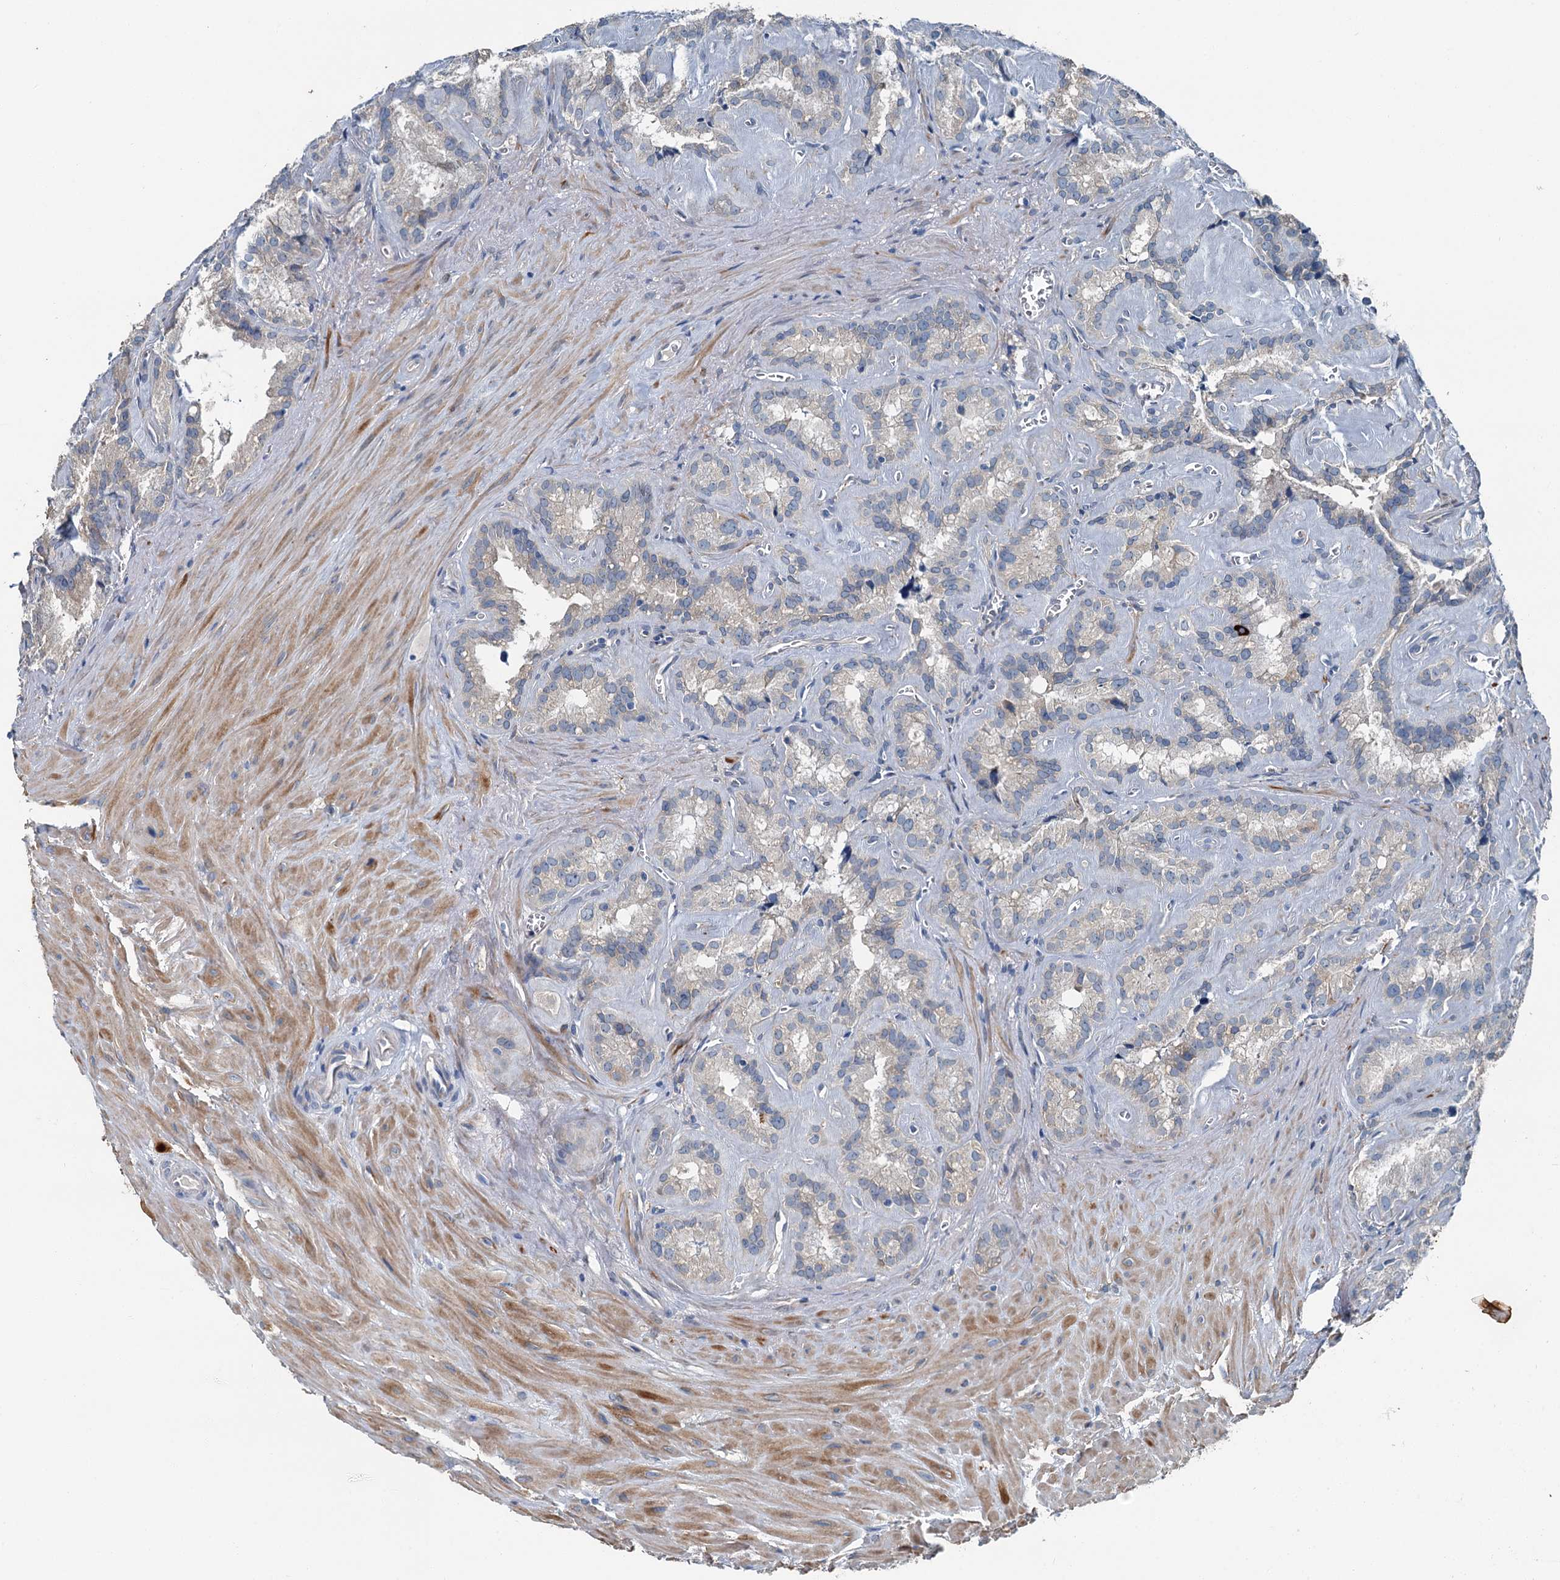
{"staining": {"intensity": "moderate", "quantity": "<25%", "location": "cytoplasmic/membranous"}, "tissue": "seminal vesicle", "cell_type": "Glandular cells", "image_type": "normal", "snomed": [{"axis": "morphology", "description": "Normal tissue, NOS"}, {"axis": "topography", "description": "Prostate"}, {"axis": "topography", "description": "Seminal veicle"}], "caption": "High-magnification brightfield microscopy of benign seminal vesicle stained with DAB (3,3'-diaminobenzidine) (brown) and counterstained with hematoxylin (blue). glandular cells exhibit moderate cytoplasmic/membranous expression is present in approximately<25% of cells.", "gene": "C6orf120", "patient": {"sex": "male", "age": 59}}